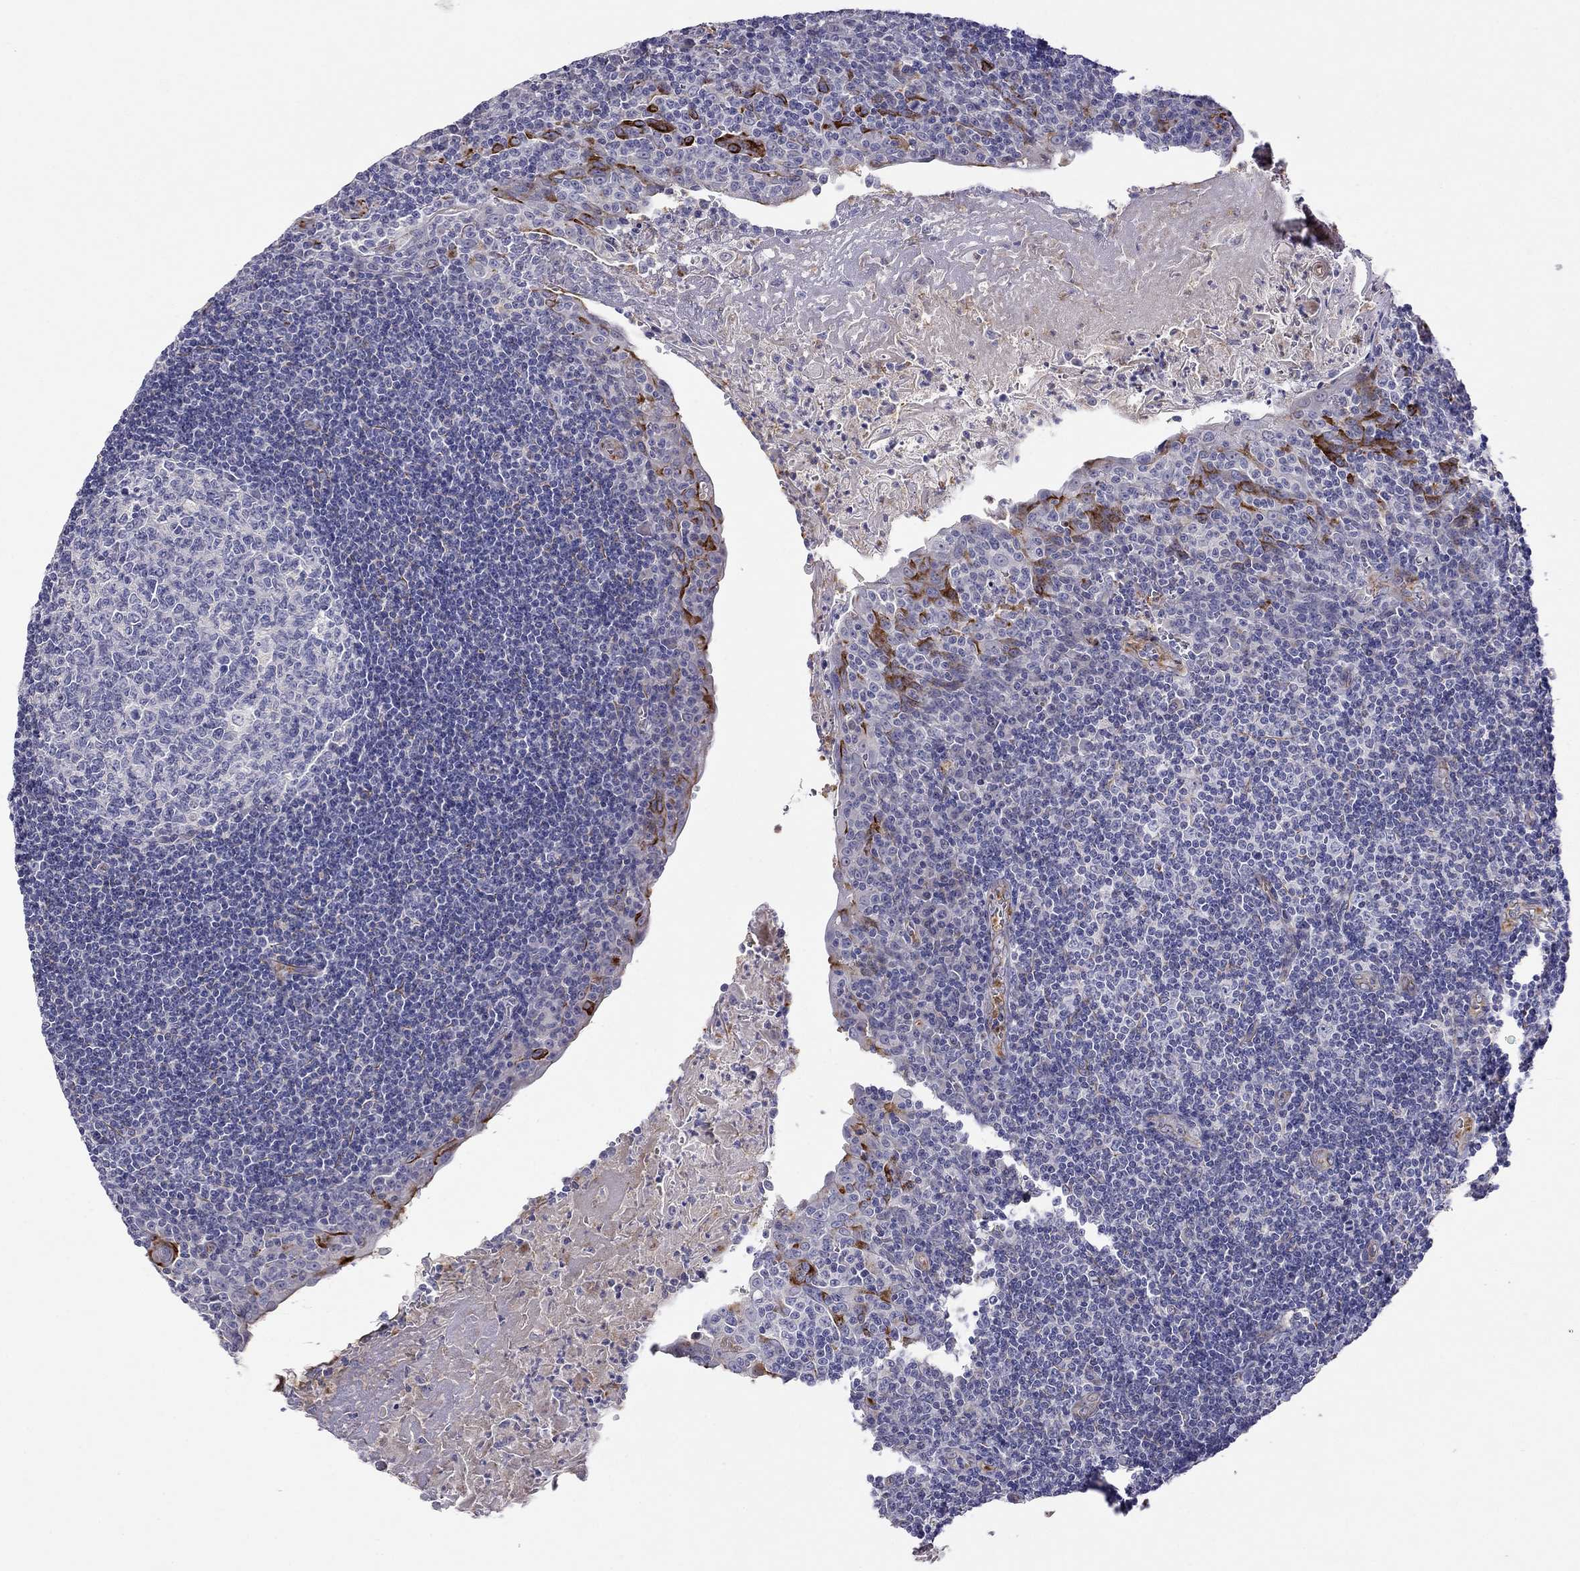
{"staining": {"intensity": "negative", "quantity": "none", "location": "none"}, "tissue": "tonsil", "cell_type": "Germinal center cells", "image_type": "normal", "snomed": [{"axis": "morphology", "description": "Normal tissue, NOS"}, {"axis": "morphology", "description": "Inflammation, NOS"}, {"axis": "topography", "description": "Tonsil"}], "caption": "IHC image of normal tonsil: tonsil stained with DAB displays no significant protein expression in germinal center cells. (Brightfield microscopy of DAB immunohistochemistry at high magnification).", "gene": "SPINT4", "patient": {"sex": "female", "age": 31}}